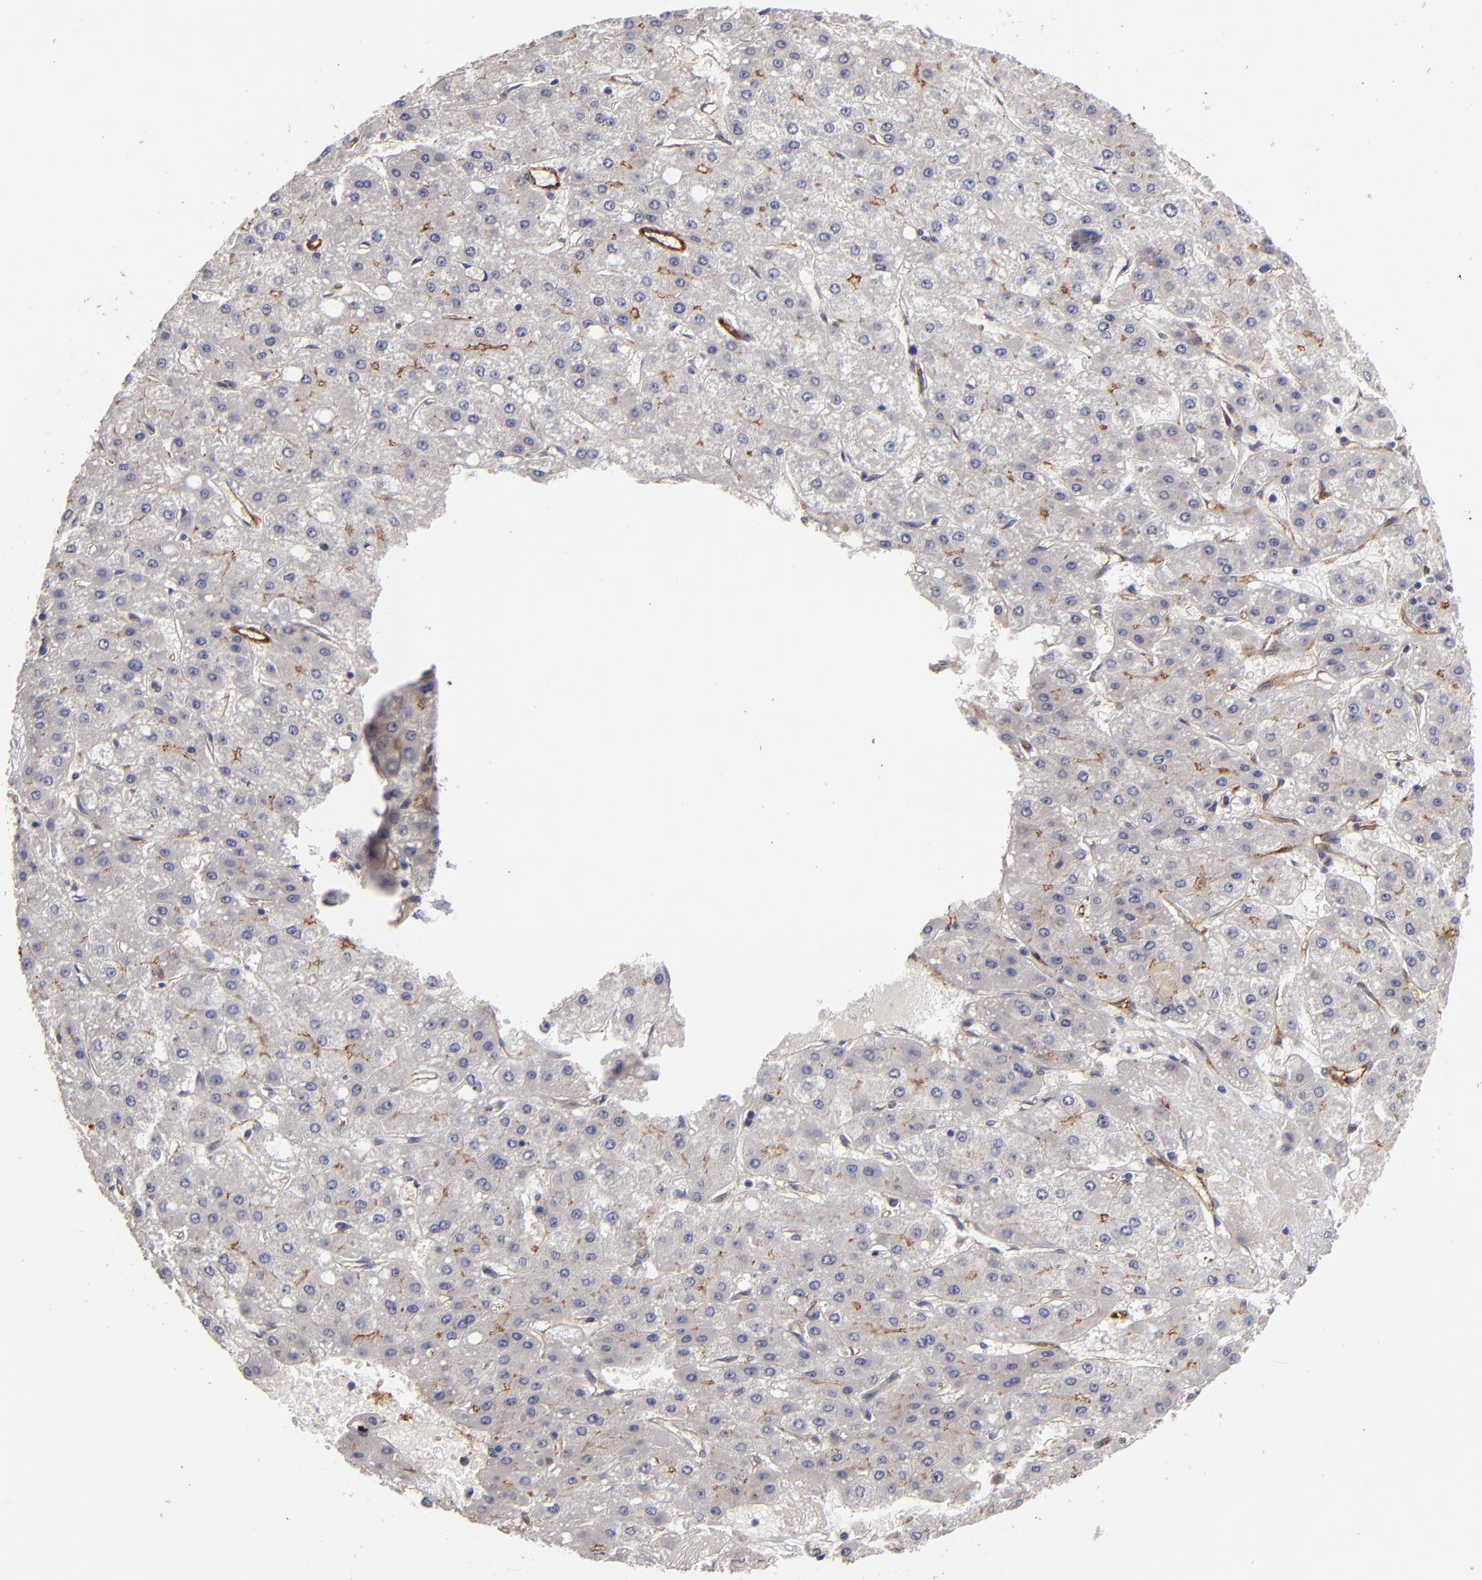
{"staining": {"intensity": "weak", "quantity": "<25%", "location": "cytoplasmic/membranous"}, "tissue": "liver cancer", "cell_type": "Tumor cells", "image_type": "cancer", "snomed": [{"axis": "morphology", "description": "Carcinoma, Hepatocellular, NOS"}, {"axis": "topography", "description": "Liver"}], "caption": "High magnification brightfield microscopy of liver cancer stained with DAB (3,3'-diaminobenzidine) (brown) and counterstained with hematoxylin (blue): tumor cells show no significant positivity.", "gene": "CLDN5", "patient": {"sex": "female", "age": 52}}